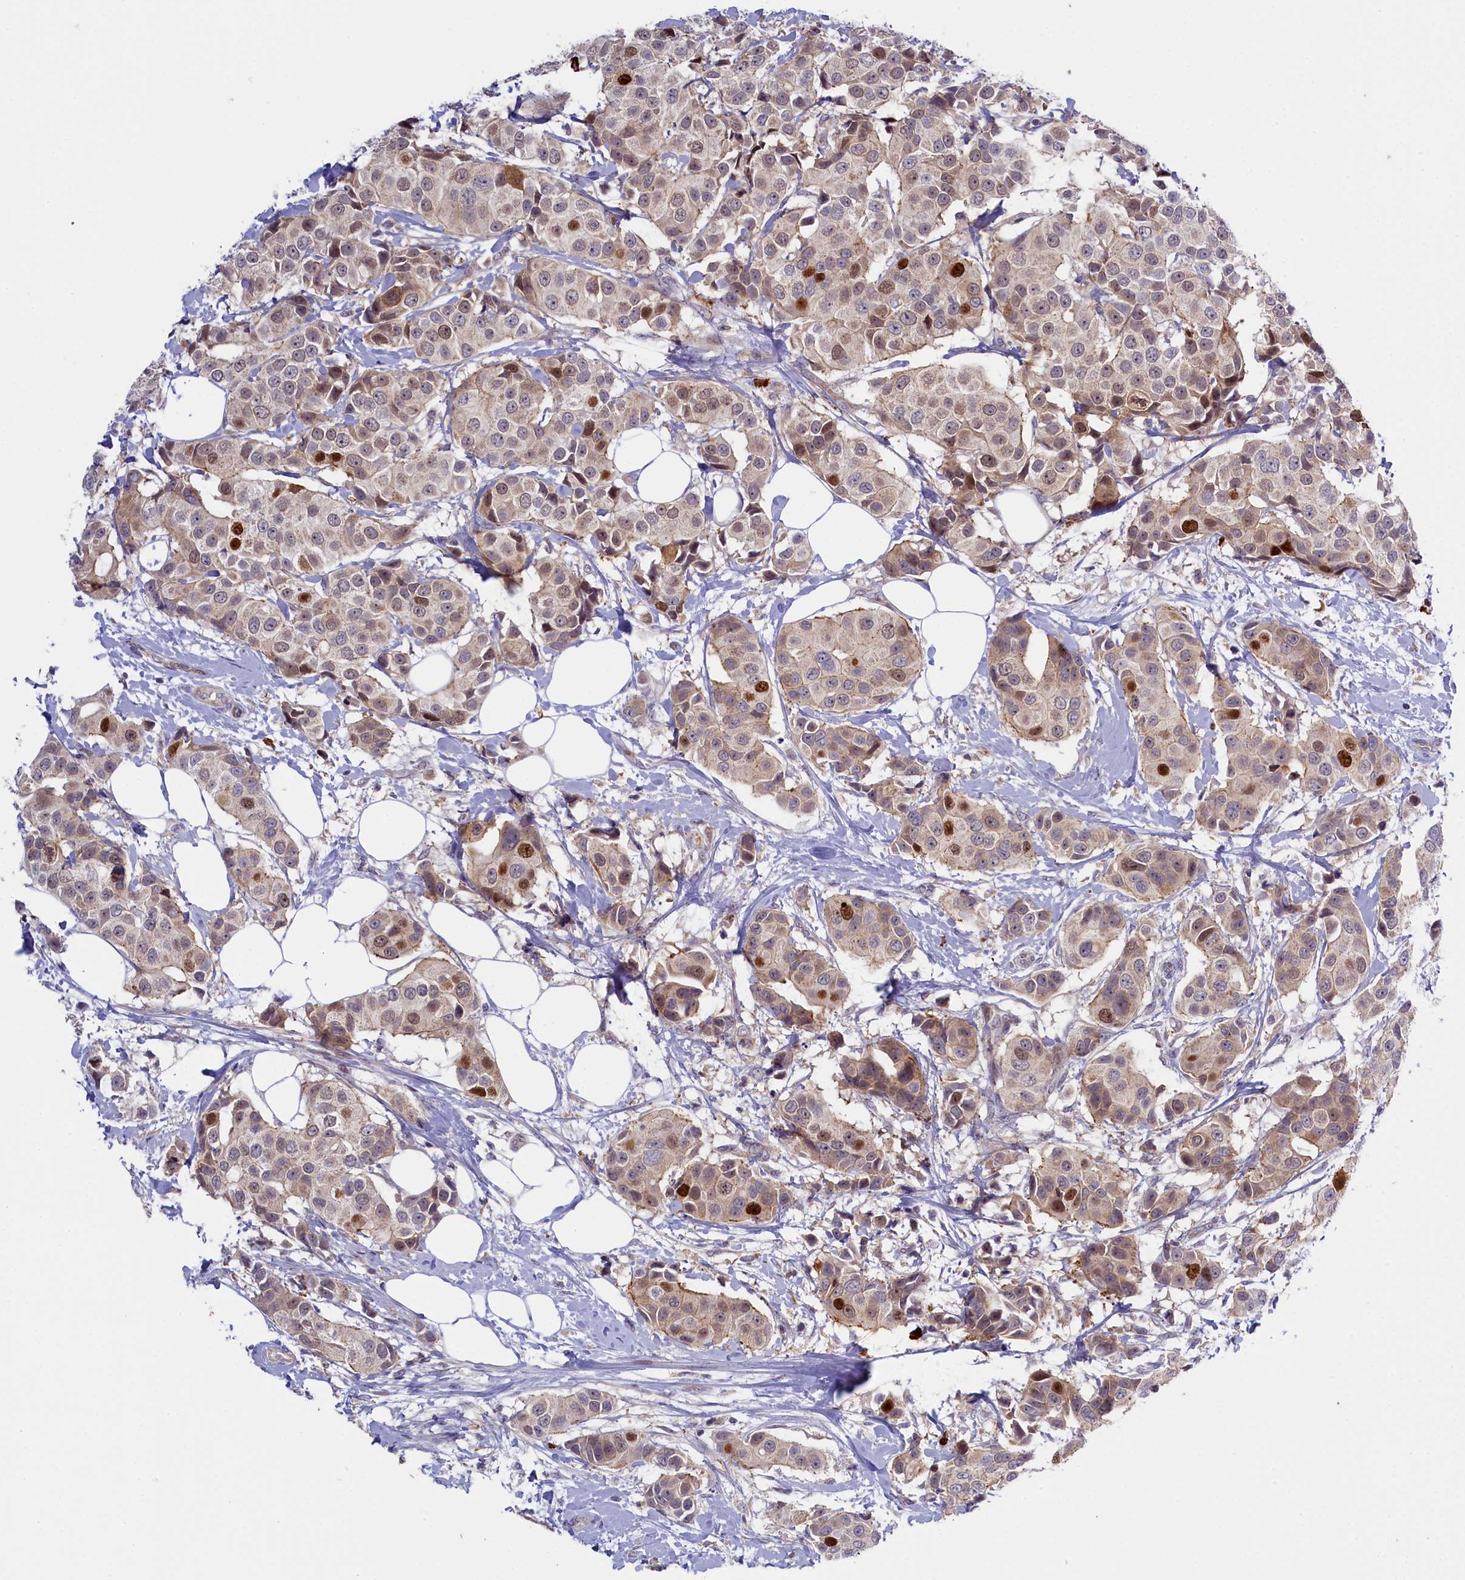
{"staining": {"intensity": "strong", "quantity": "<25%", "location": "nuclear"}, "tissue": "breast cancer", "cell_type": "Tumor cells", "image_type": "cancer", "snomed": [{"axis": "morphology", "description": "Normal tissue, NOS"}, {"axis": "morphology", "description": "Duct carcinoma"}, {"axis": "topography", "description": "Breast"}], "caption": "Immunohistochemical staining of breast cancer (infiltrating ductal carcinoma) displays strong nuclear protein staining in approximately <25% of tumor cells.", "gene": "CCL23", "patient": {"sex": "female", "age": 39}}